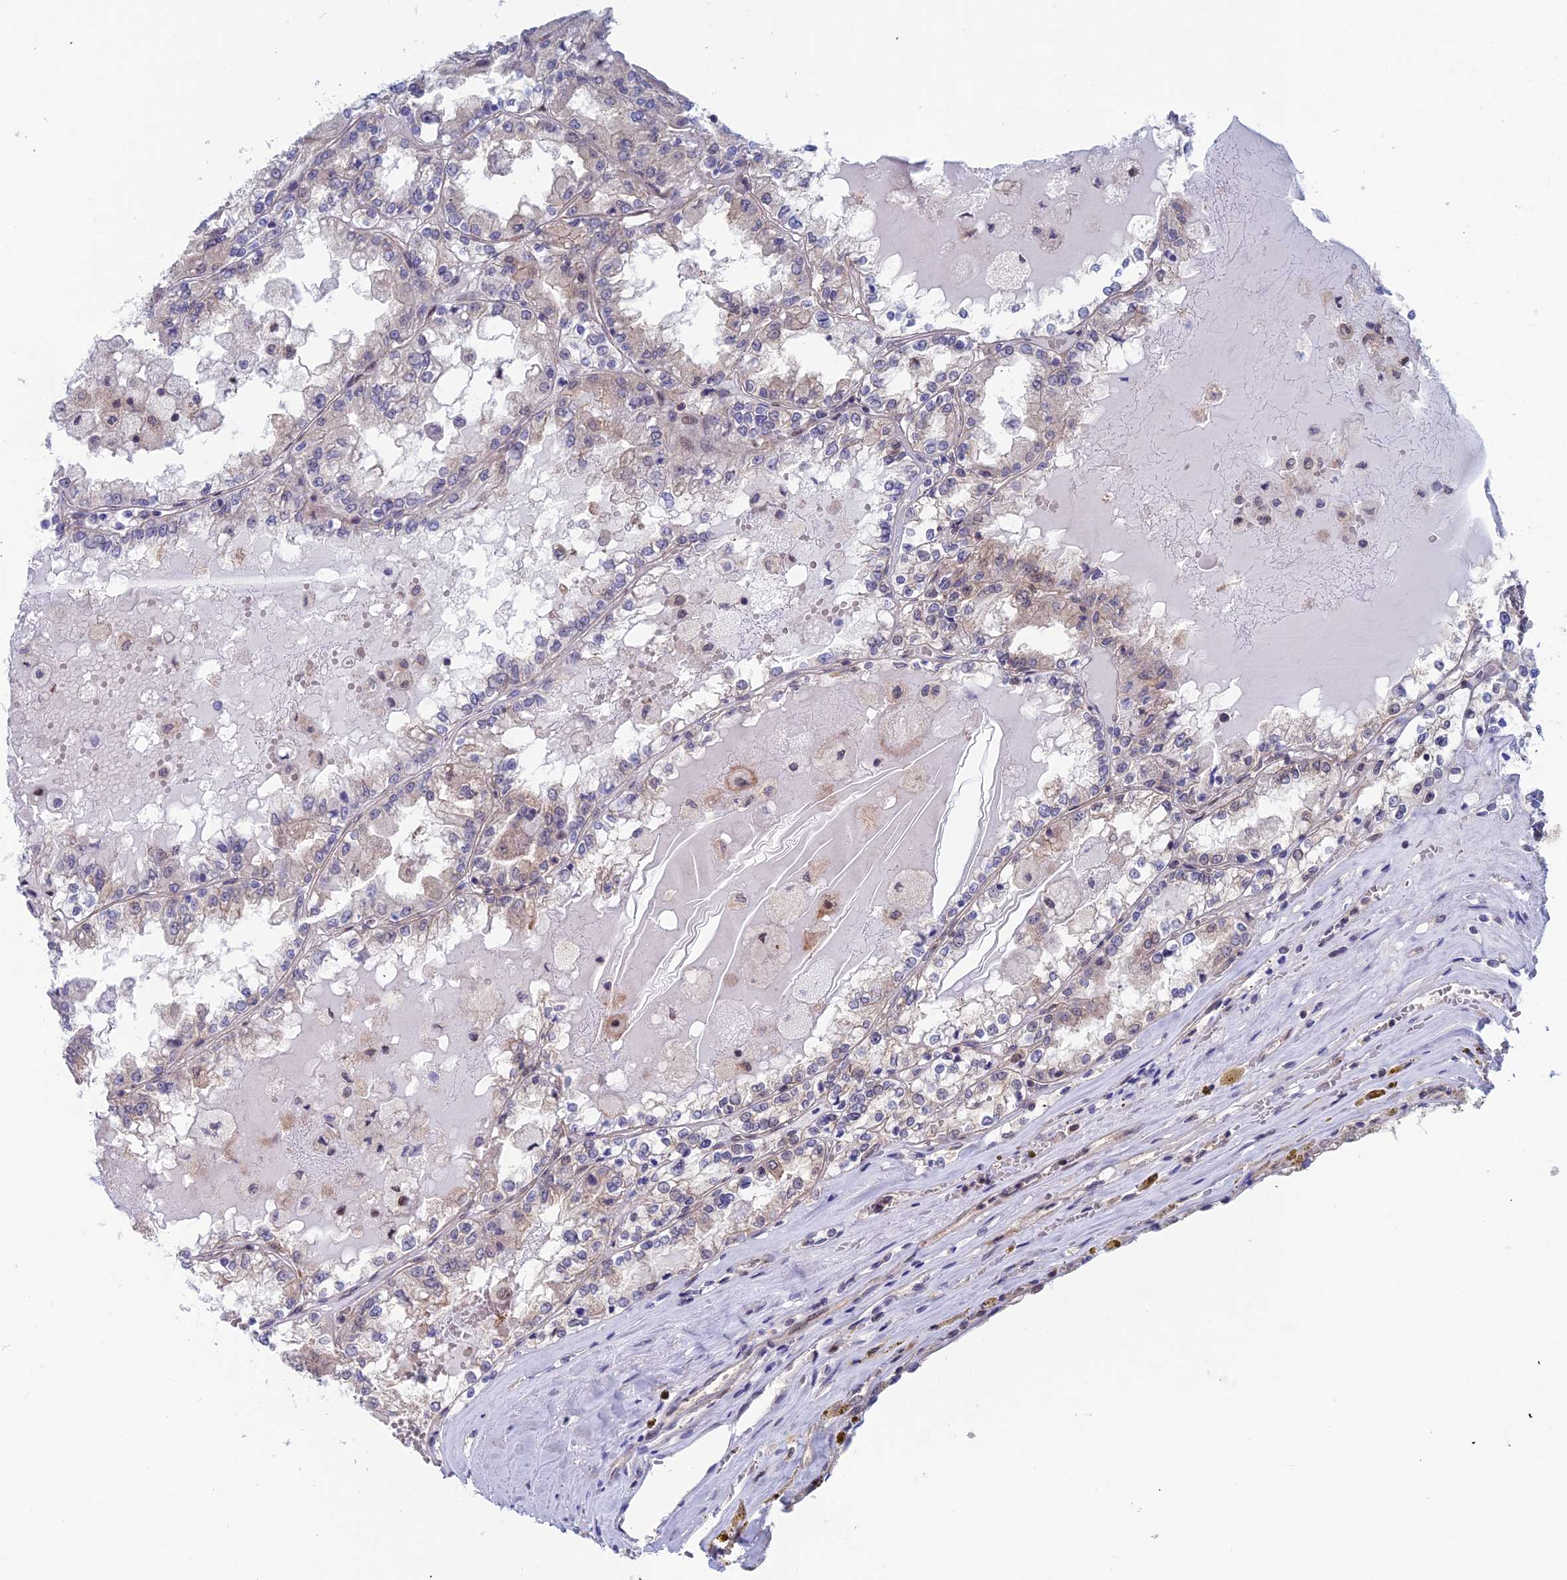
{"staining": {"intensity": "weak", "quantity": "<25%", "location": "cytoplasmic/membranous"}, "tissue": "renal cancer", "cell_type": "Tumor cells", "image_type": "cancer", "snomed": [{"axis": "morphology", "description": "Adenocarcinoma, NOS"}, {"axis": "topography", "description": "Kidney"}], "caption": "Histopathology image shows no significant protein positivity in tumor cells of renal adenocarcinoma.", "gene": "IGBP1", "patient": {"sex": "female", "age": 56}}